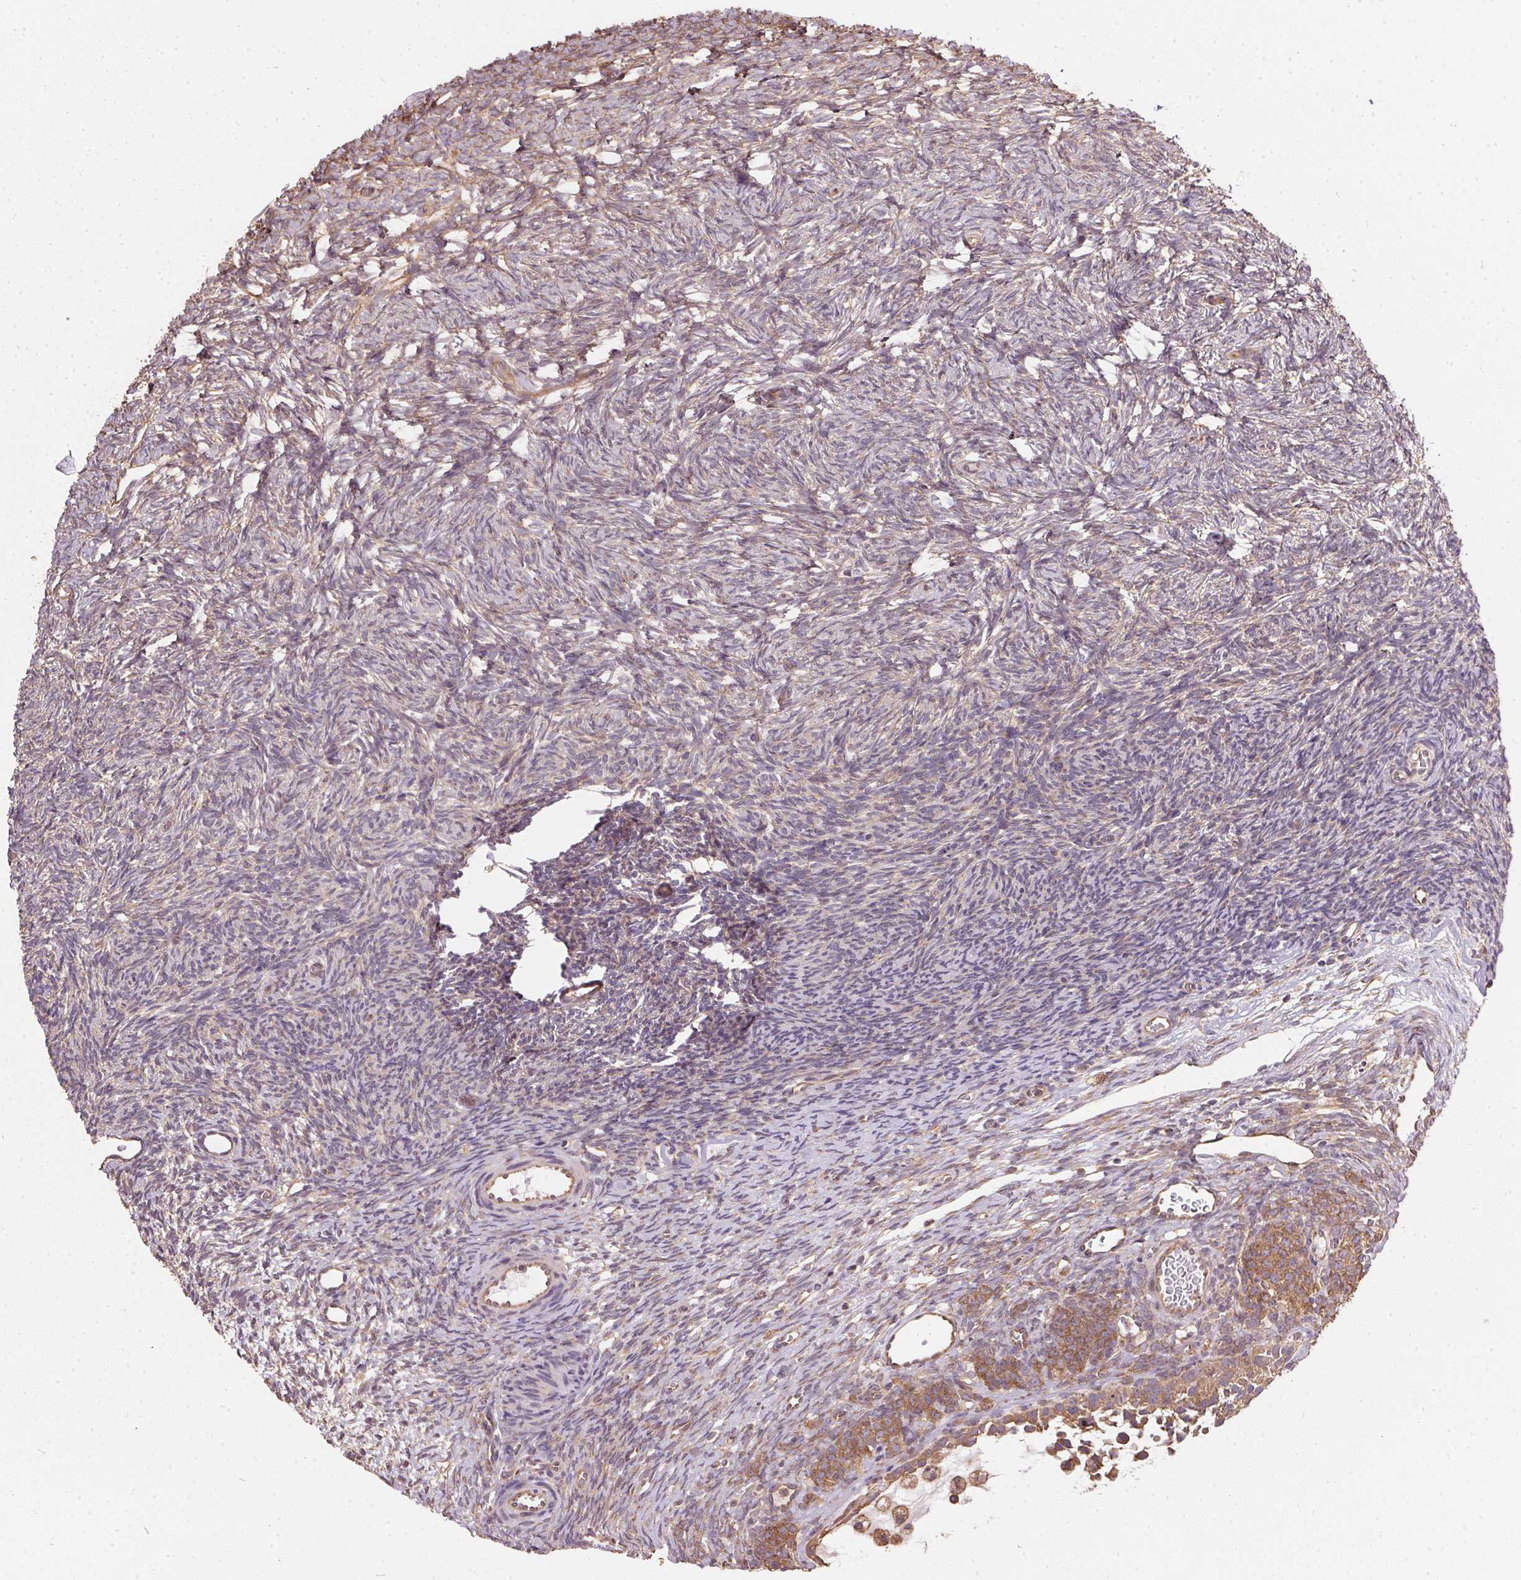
{"staining": {"intensity": "weak", "quantity": ">75%", "location": "cytoplasmic/membranous"}, "tissue": "ovary", "cell_type": "Follicle cells", "image_type": "normal", "snomed": [{"axis": "morphology", "description": "Normal tissue, NOS"}, {"axis": "topography", "description": "Ovary"}], "caption": "IHC (DAB) staining of benign ovary displays weak cytoplasmic/membranous protein expression in about >75% of follicle cells. Using DAB (brown) and hematoxylin (blue) stains, captured at high magnification using brightfield microscopy.", "gene": "EIF2S1", "patient": {"sex": "female", "age": 34}}